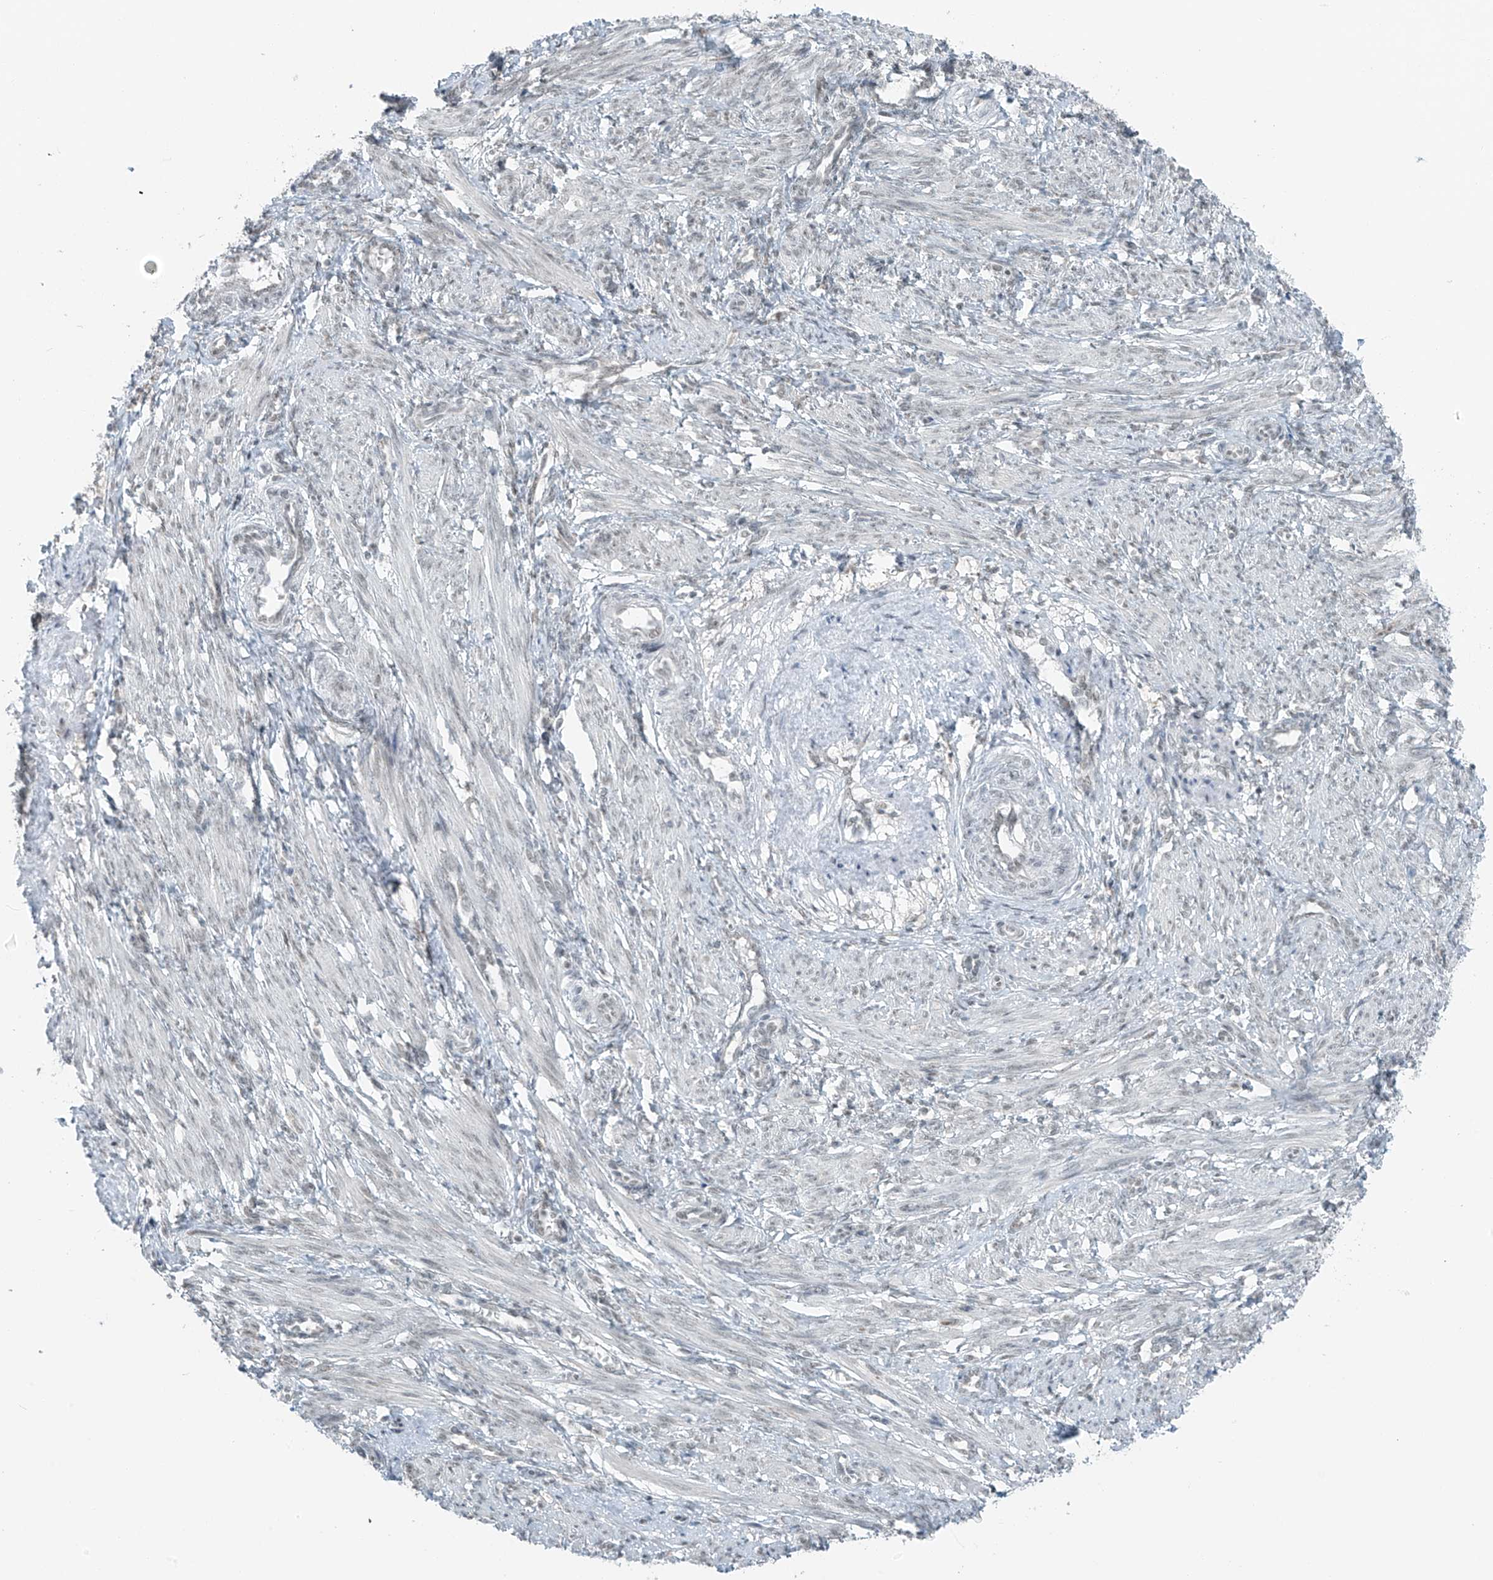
{"staining": {"intensity": "weak", "quantity": "25%-75%", "location": "nuclear"}, "tissue": "smooth muscle", "cell_type": "Smooth muscle cells", "image_type": "normal", "snomed": [{"axis": "morphology", "description": "Normal tissue, NOS"}, {"axis": "topography", "description": "Endometrium"}], "caption": "Smooth muscle cells demonstrate weak nuclear positivity in about 25%-75% of cells in unremarkable smooth muscle. (DAB (3,3'-diaminobenzidine) = brown stain, brightfield microscopy at high magnification).", "gene": "WRNIP1", "patient": {"sex": "female", "age": 33}}